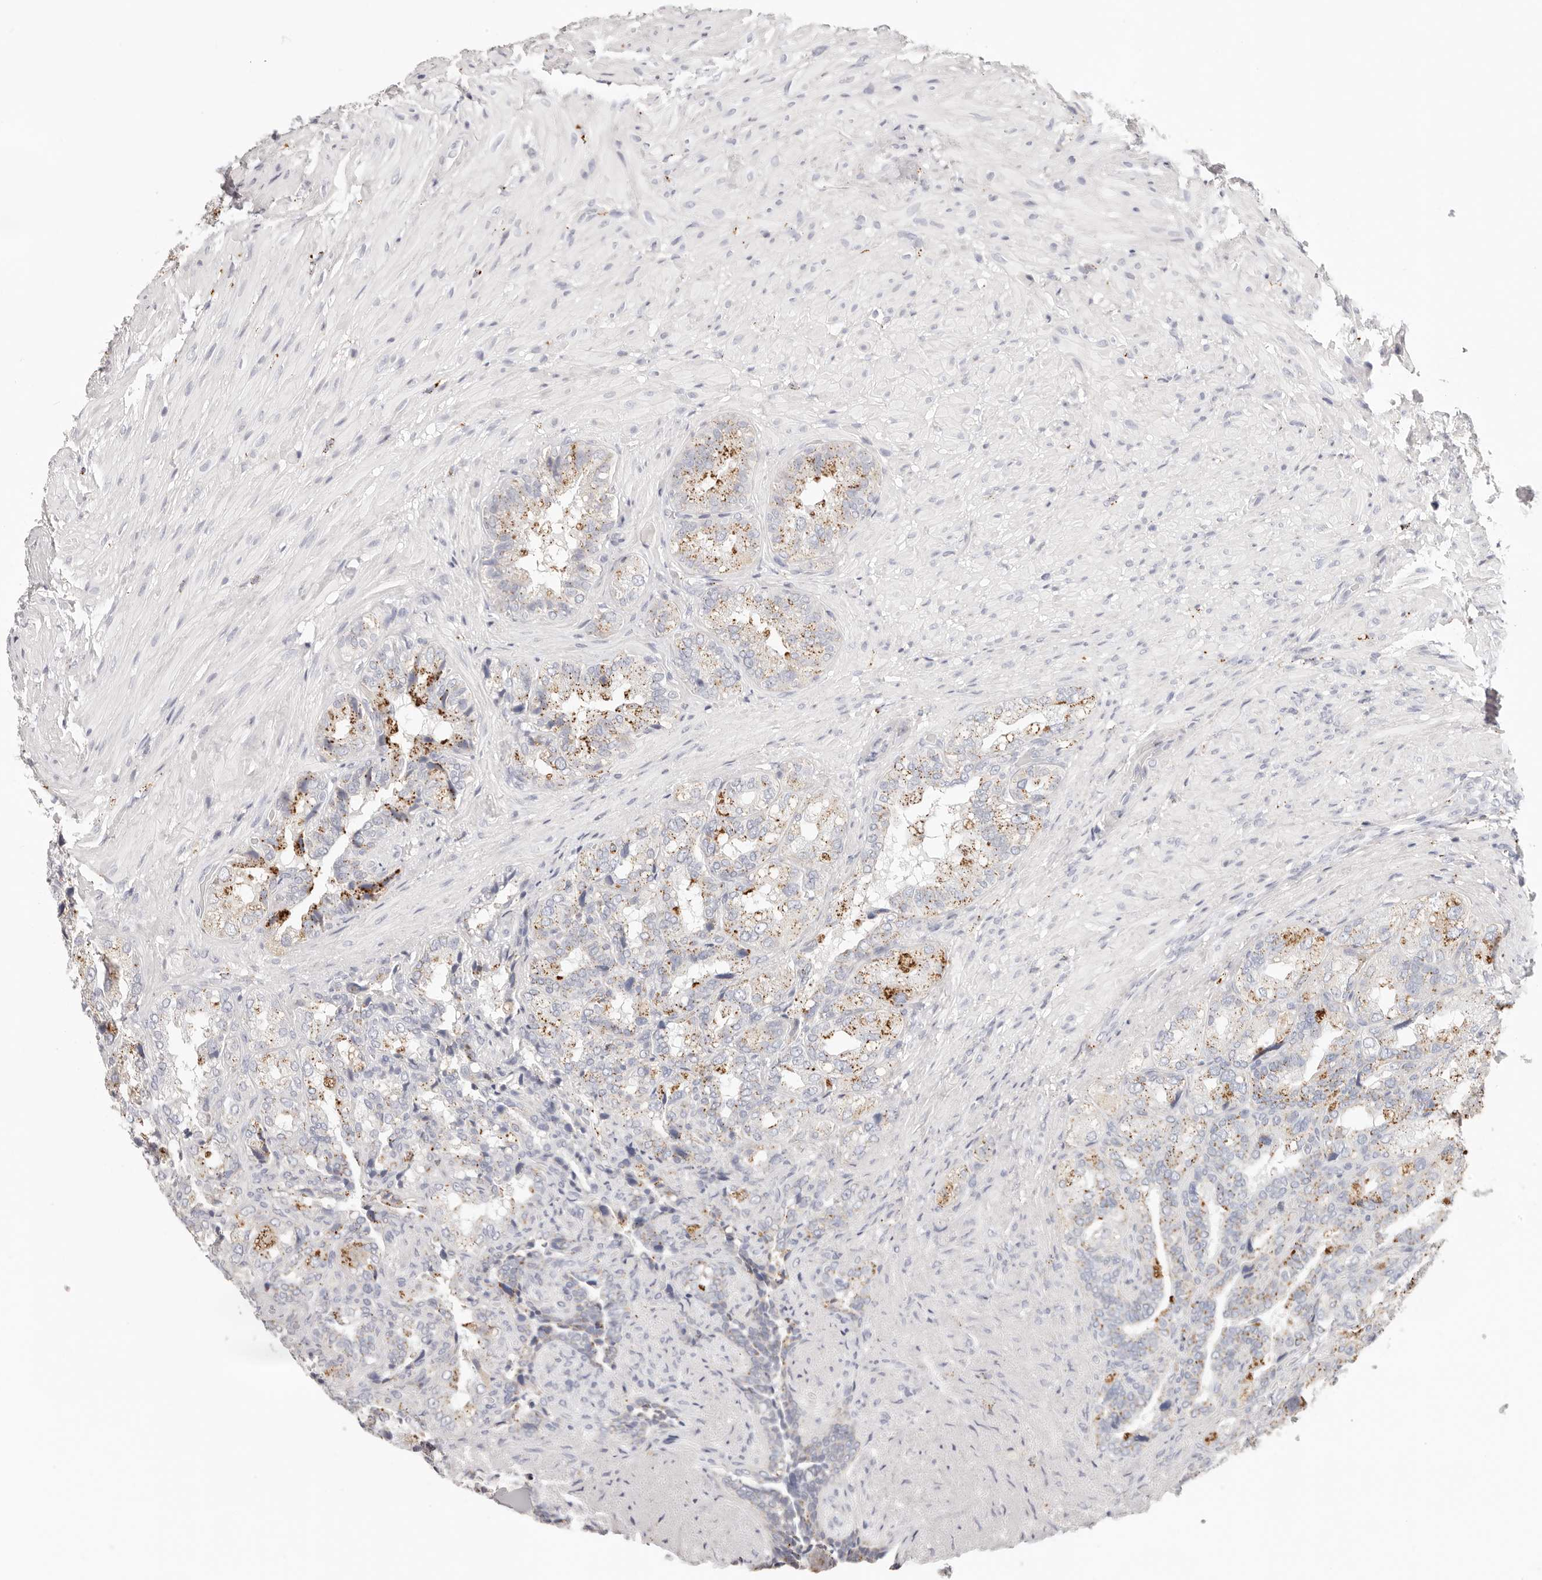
{"staining": {"intensity": "strong", "quantity": "<25%", "location": "cytoplasmic/membranous"}, "tissue": "seminal vesicle", "cell_type": "Glandular cells", "image_type": "normal", "snomed": [{"axis": "morphology", "description": "Normal tissue, NOS"}, {"axis": "topography", "description": "Seminal veicle"}, {"axis": "topography", "description": "Peripheral nerve tissue"}], "caption": "Immunohistochemical staining of normal human seminal vesicle shows medium levels of strong cytoplasmic/membranous positivity in approximately <25% of glandular cells. Nuclei are stained in blue.", "gene": "STKLD1", "patient": {"sex": "male", "age": 63}}